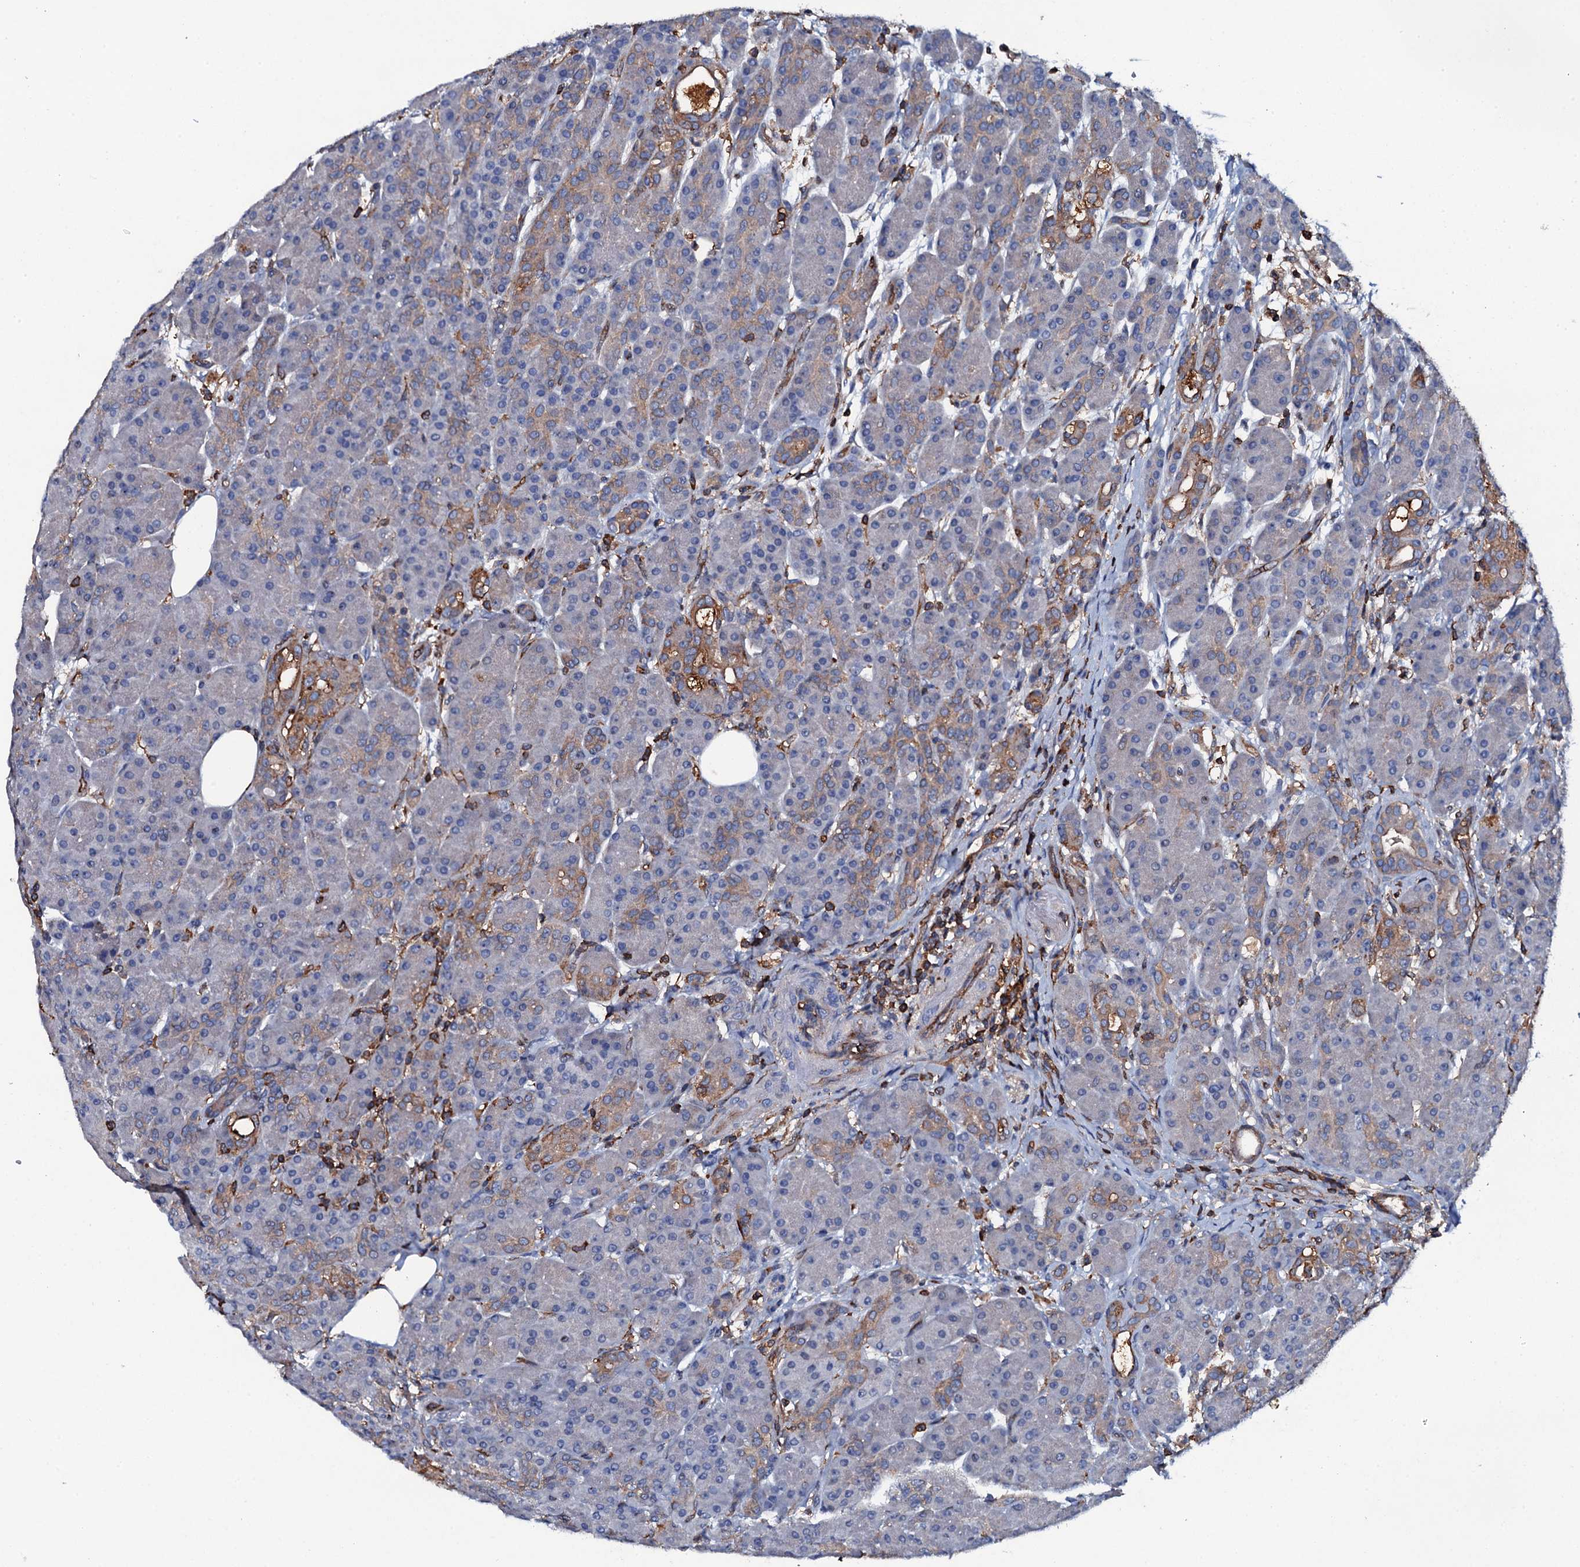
{"staining": {"intensity": "moderate", "quantity": "<25%", "location": "cytoplasmic/membranous,nuclear"}, "tissue": "pancreas", "cell_type": "Exocrine glandular cells", "image_type": "normal", "snomed": [{"axis": "morphology", "description": "Normal tissue, NOS"}, {"axis": "topography", "description": "Pancreas"}], "caption": "Immunohistochemical staining of normal pancreas demonstrates moderate cytoplasmic/membranous,nuclear protein positivity in approximately <25% of exocrine glandular cells. (DAB (3,3'-diaminobenzidine) IHC, brown staining for protein, blue staining for nuclei).", "gene": "MS4A4E", "patient": {"sex": "male", "age": 63}}